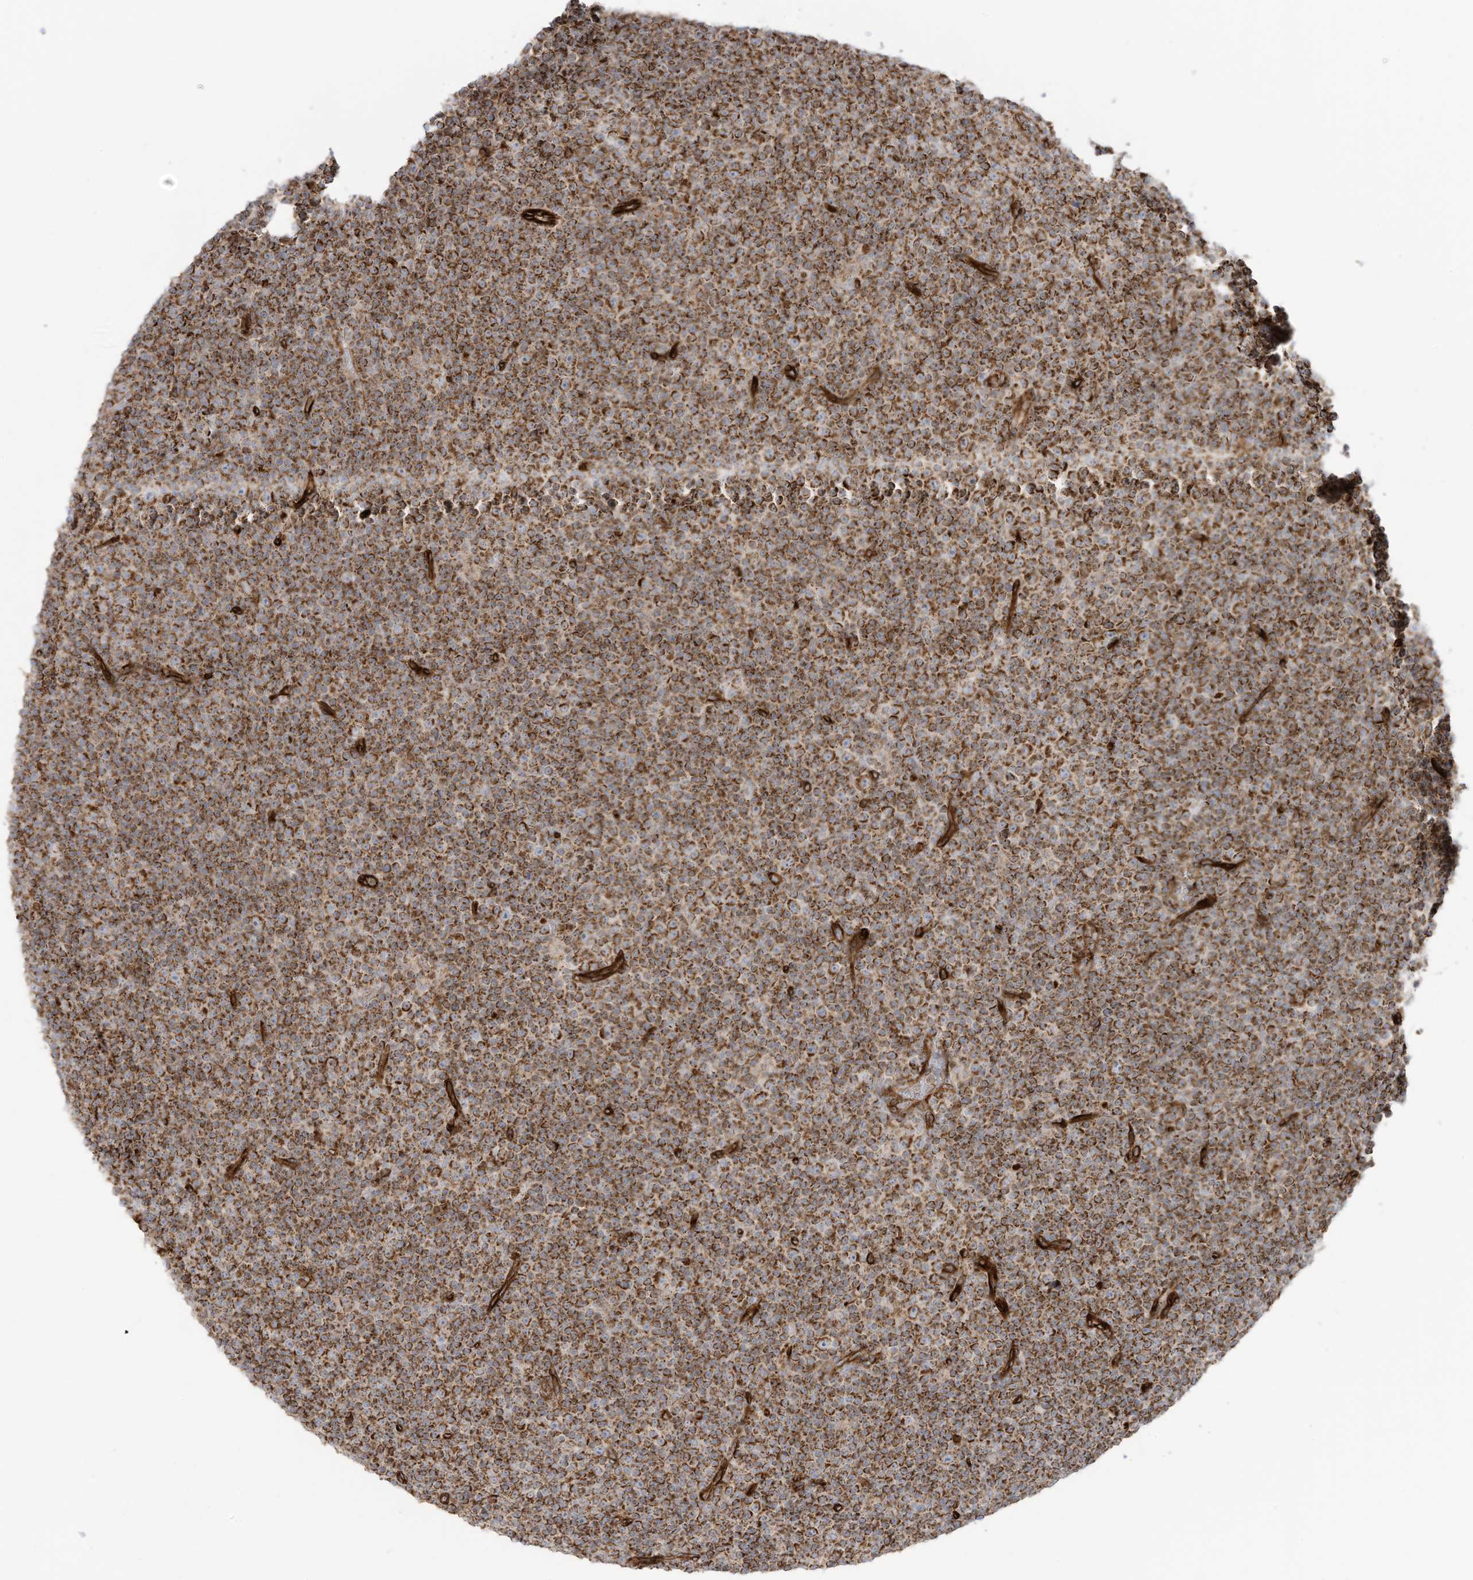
{"staining": {"intensity": "moderate", "quantity": ">75%", "location": "cytoplasmic/membranous"}, "tissue": "lymphoma", "cell_type": "Tumor cells", "image_type": "cancer", "snomed": [{"axis": "morphology", "description": "Malignant lymphoma, non-Hodgkin's type, Low grade"}, {"axis": "topography", "description": "Lymph node"}], "caption": "Lymphoma stained for a protein (brown) shows moderate cytoplasmic/membranous positive expression in about >75% of tumor cells.", "gene": "ABCB7", "patient": {"sex": "female", "age": 67}}